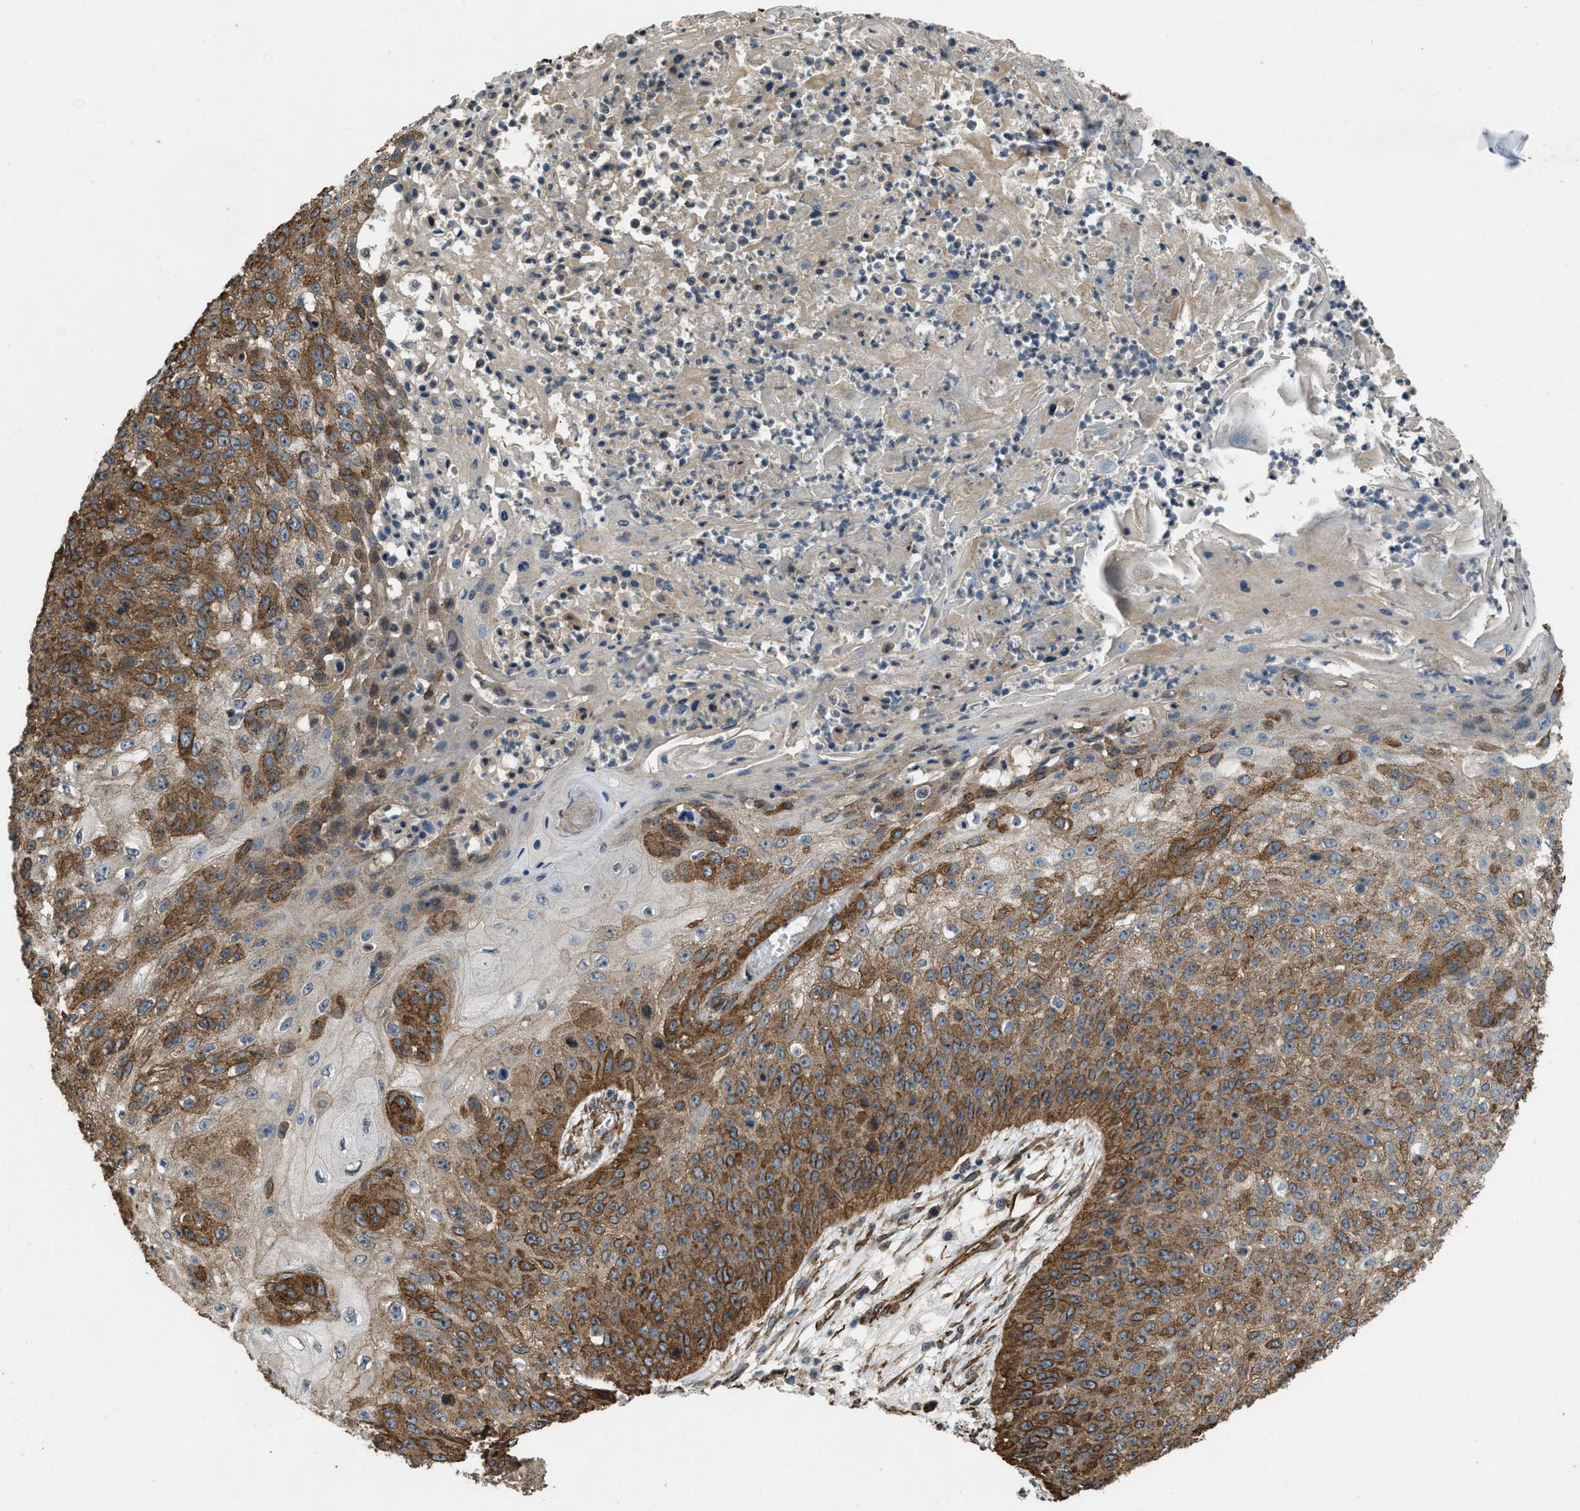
{"staining": {"intensity": "strong", "quantity": "25%-75%", "location": "cytoplasmic/membranous"}, "tissue": "skin cancer", "cell_type": "Tumor cells", "image_type": "cancer", "snomed": [{"axis": "morphology", "description": "Squamous cell carcinoma, NOS"}, {"axis": "topography", "description": "Skin"}], "caption": "IHC photomicrograph of neoplastic tissue: human skin squamous cell carcinoma stained using immunohistochemistry (IHC) shows high levels of strong protein expression localized specifically in the cytoplasmic/membranous of tumor cells, appearing as a cytoplasmic/membranous brown color.", "gene": "NMB", "patient": {"sex": "female", "age": 80}}